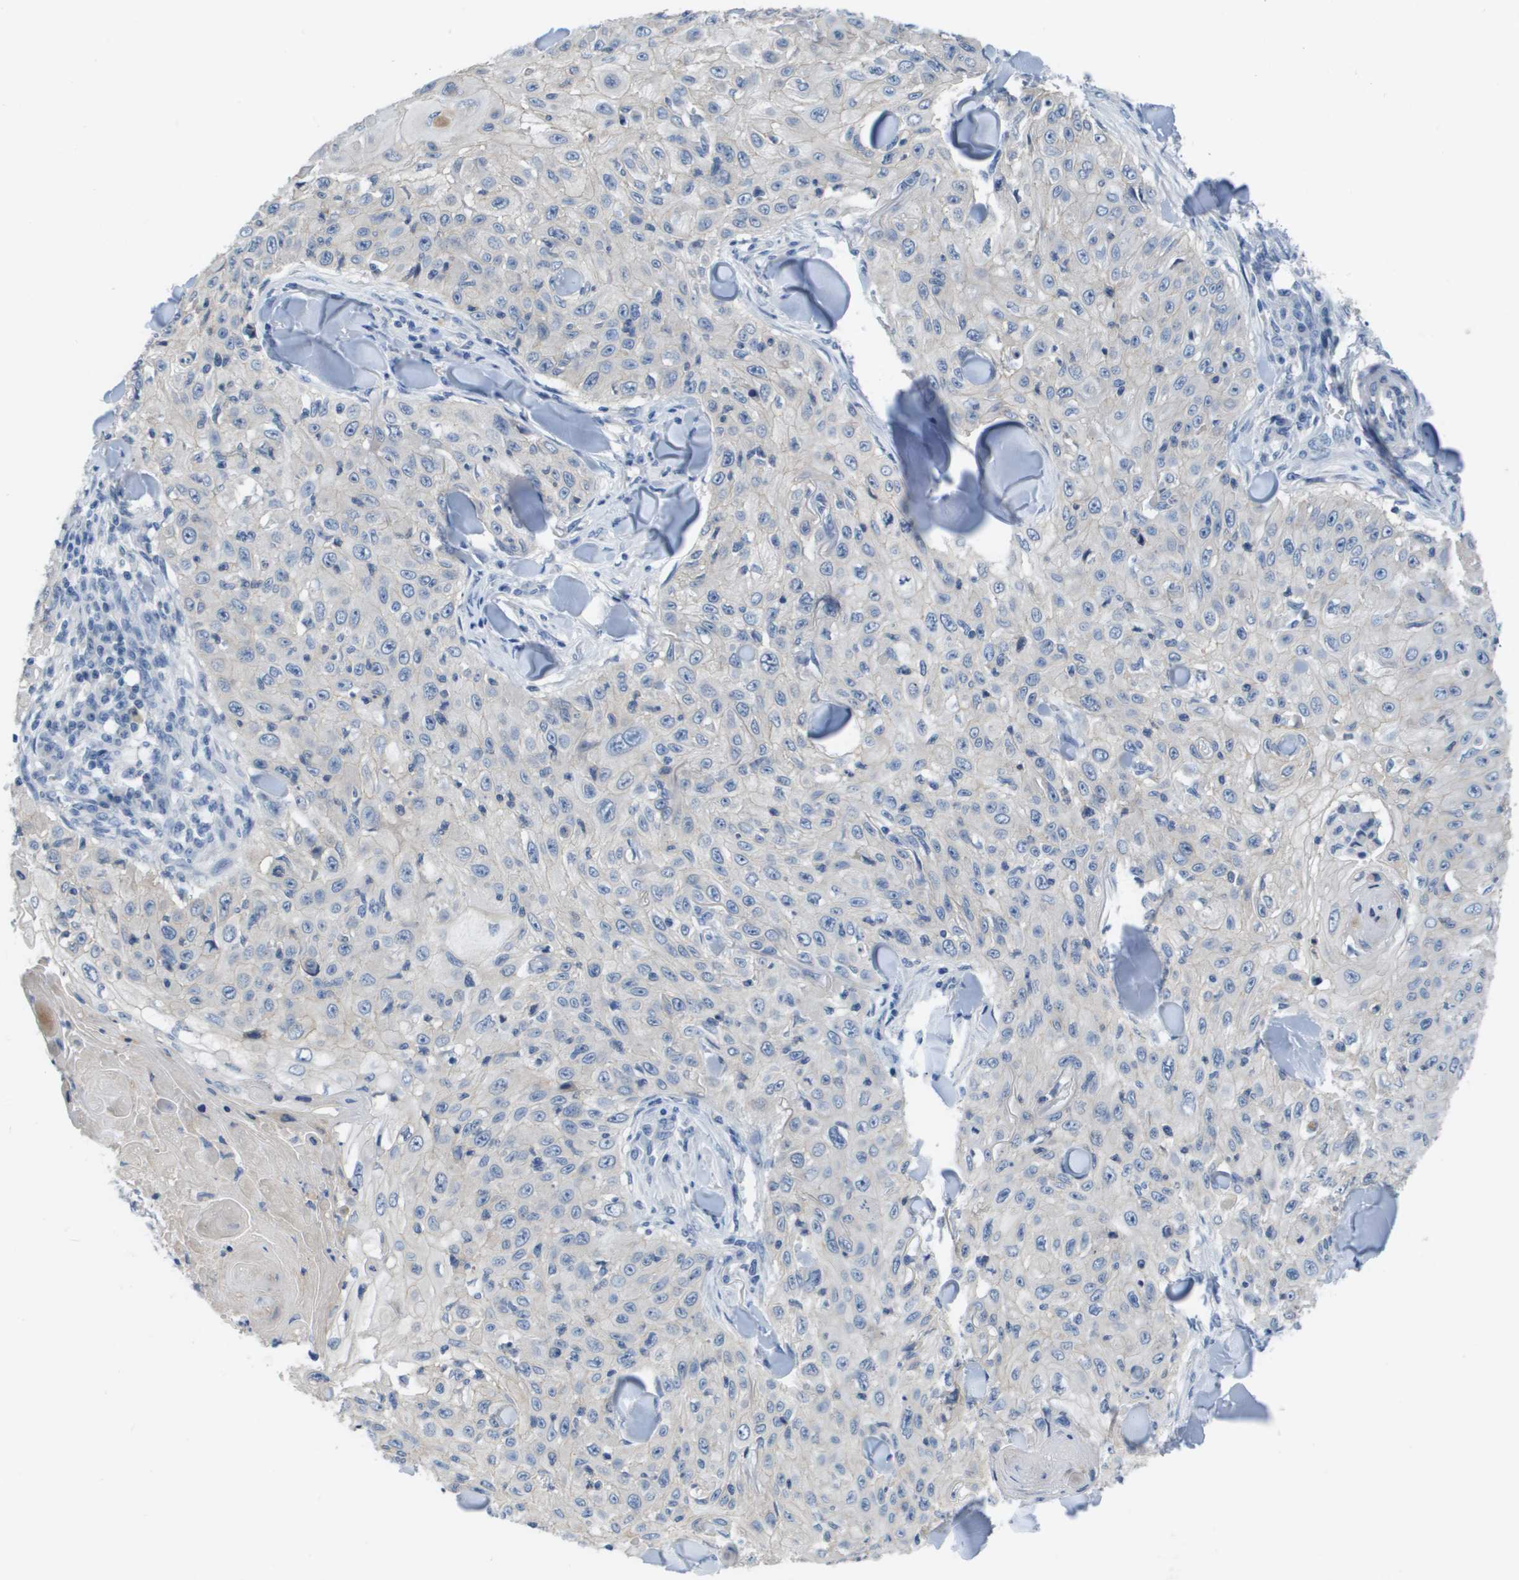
{"staining": {"intensity": "negative", "quantity": "none", "location": "none"}, "tissue": "skin cancer", "cell_type": "Tumor cells", "image_type": "cancer", "snomed": [{"axis": "morphology", "description": "Squamous cell carcinoma, NOS"}, {"axis": "topography", "description": "Skin"}], "caption": "The photomicrograph reveals no staining of tumor cells in squamous cell carcinoma (skin).", "gene": "NCS1", "patient": {"sex": "male", "age": 86}}